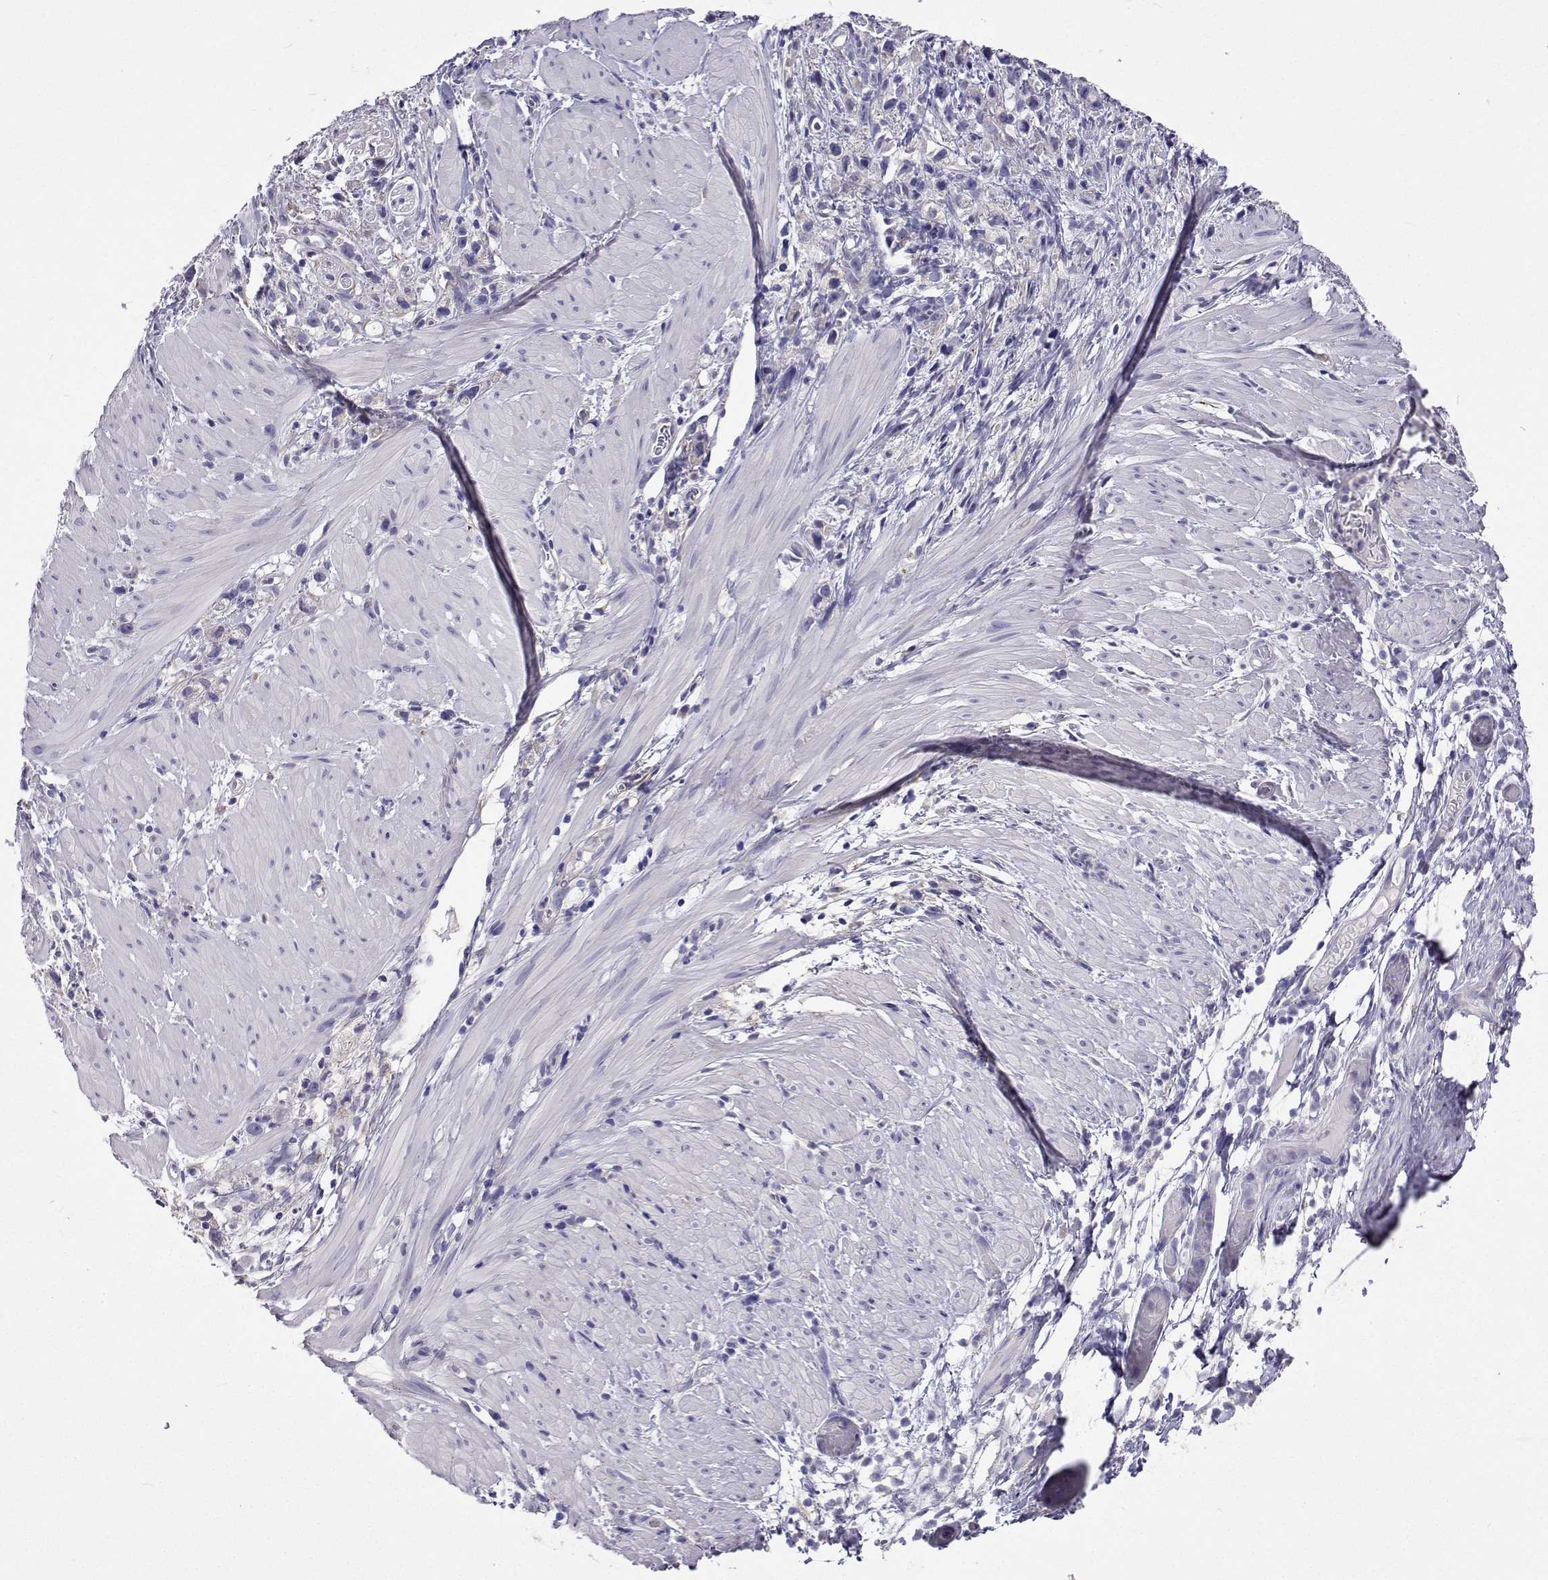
{"staining": {"intensity": "negative", "quantity": "none", "location": "none"}, "tissue": "stomach cancer", "cell_type": "Tumor cells", "image_type": "cancer", "snomed": [{"axis": "morphology", "description": "Adenocarcinoma, NOS"}, {"axis": "topography", "description": "Stomach"}], "caption": "The histopathology image exhibits no staining of tumor cells in stomach adenocarcinoma.", "gene": "LHFPL7", "patient": {"sex": "female", "age": 59}}